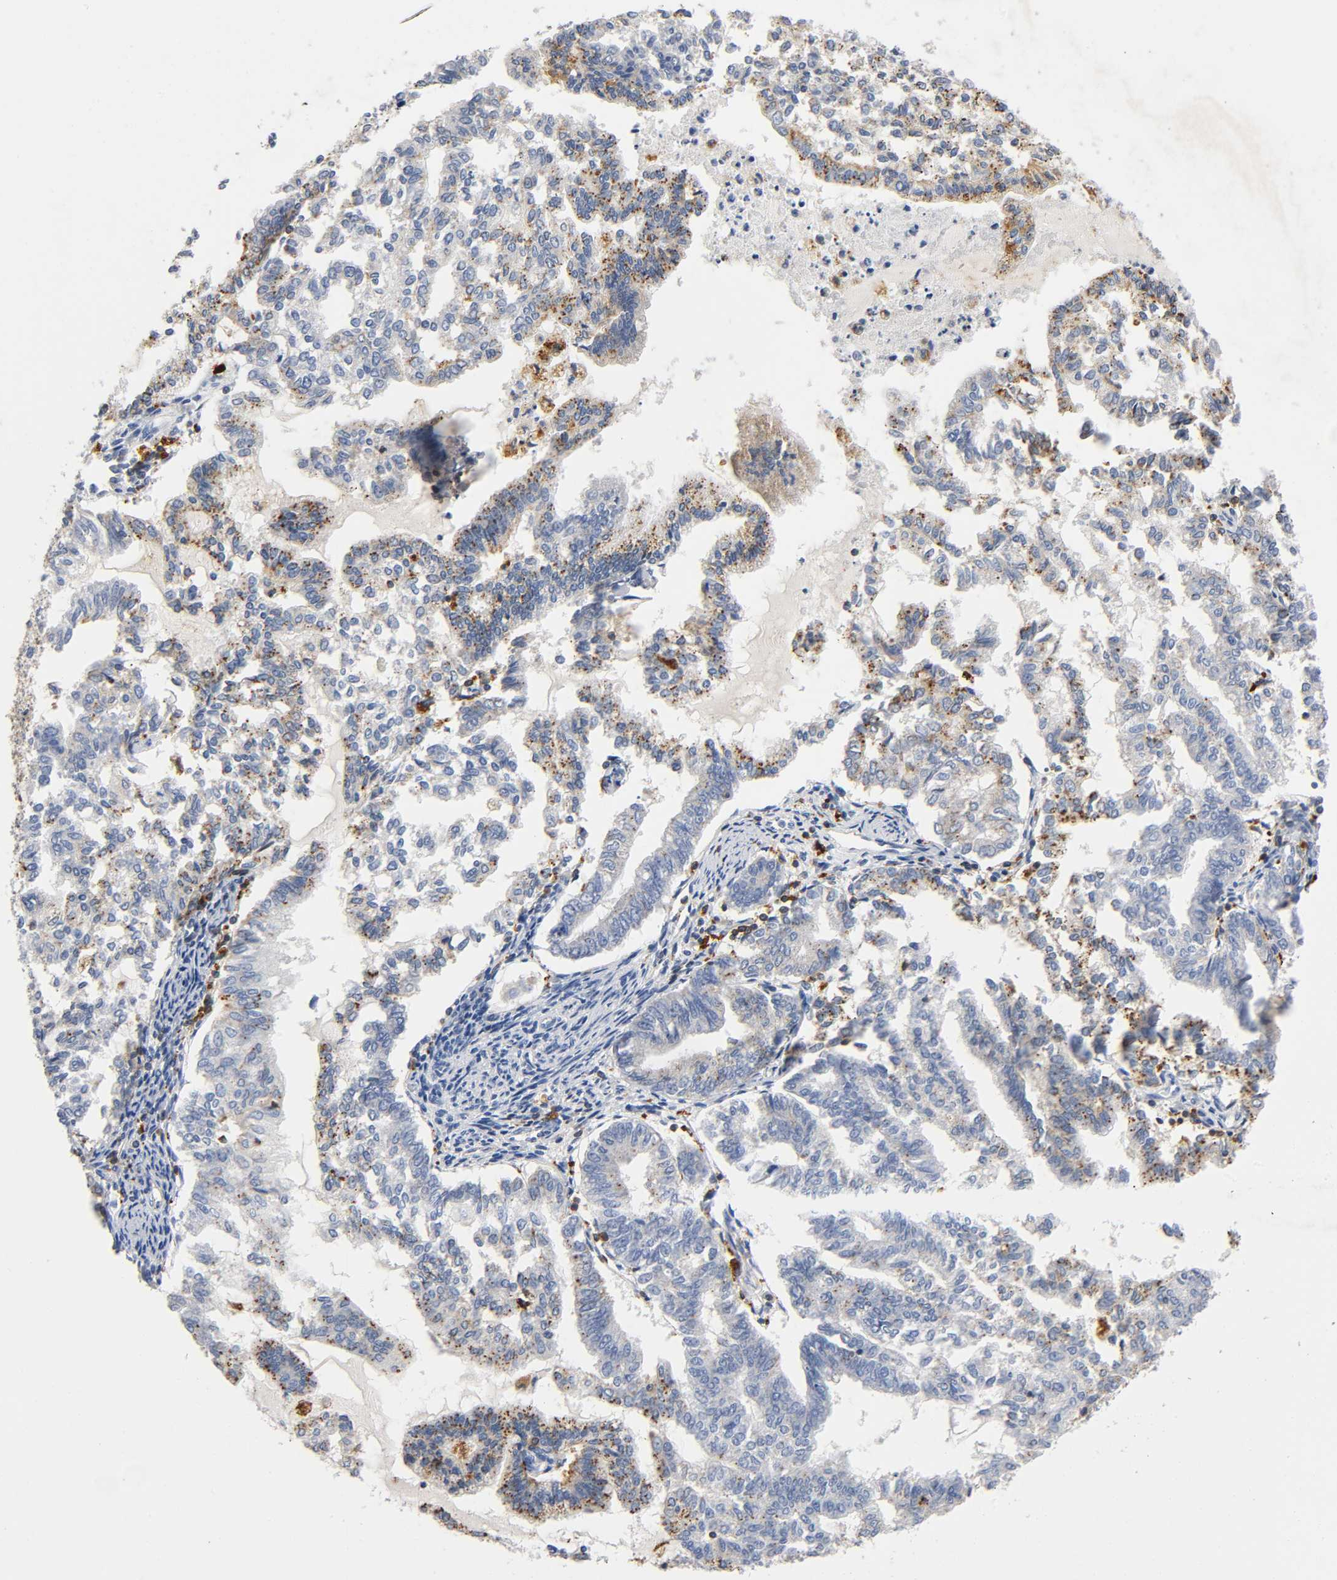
{"staining": {"intensity": "weak", "quantity": "25%-75%", "location": "cytoplasmic/membranous"}, "tissue": "endometrial cancer", "cell_type": "Tumor cells", "image_type": "cancer", "snomed": [{"axis": "morphology", "description": "Adenocarcinoma, NOS"}, {"axis": "topography", "description": "Endometrium"}], "caption": "A histopathology image of endometrial adenocarcinoma stained for a protein reveals weak cytoplasmic/membranous brown staining in tumor cells.", "gene": "UCKL1", "patient": {"sex": "female", "age": 79}}